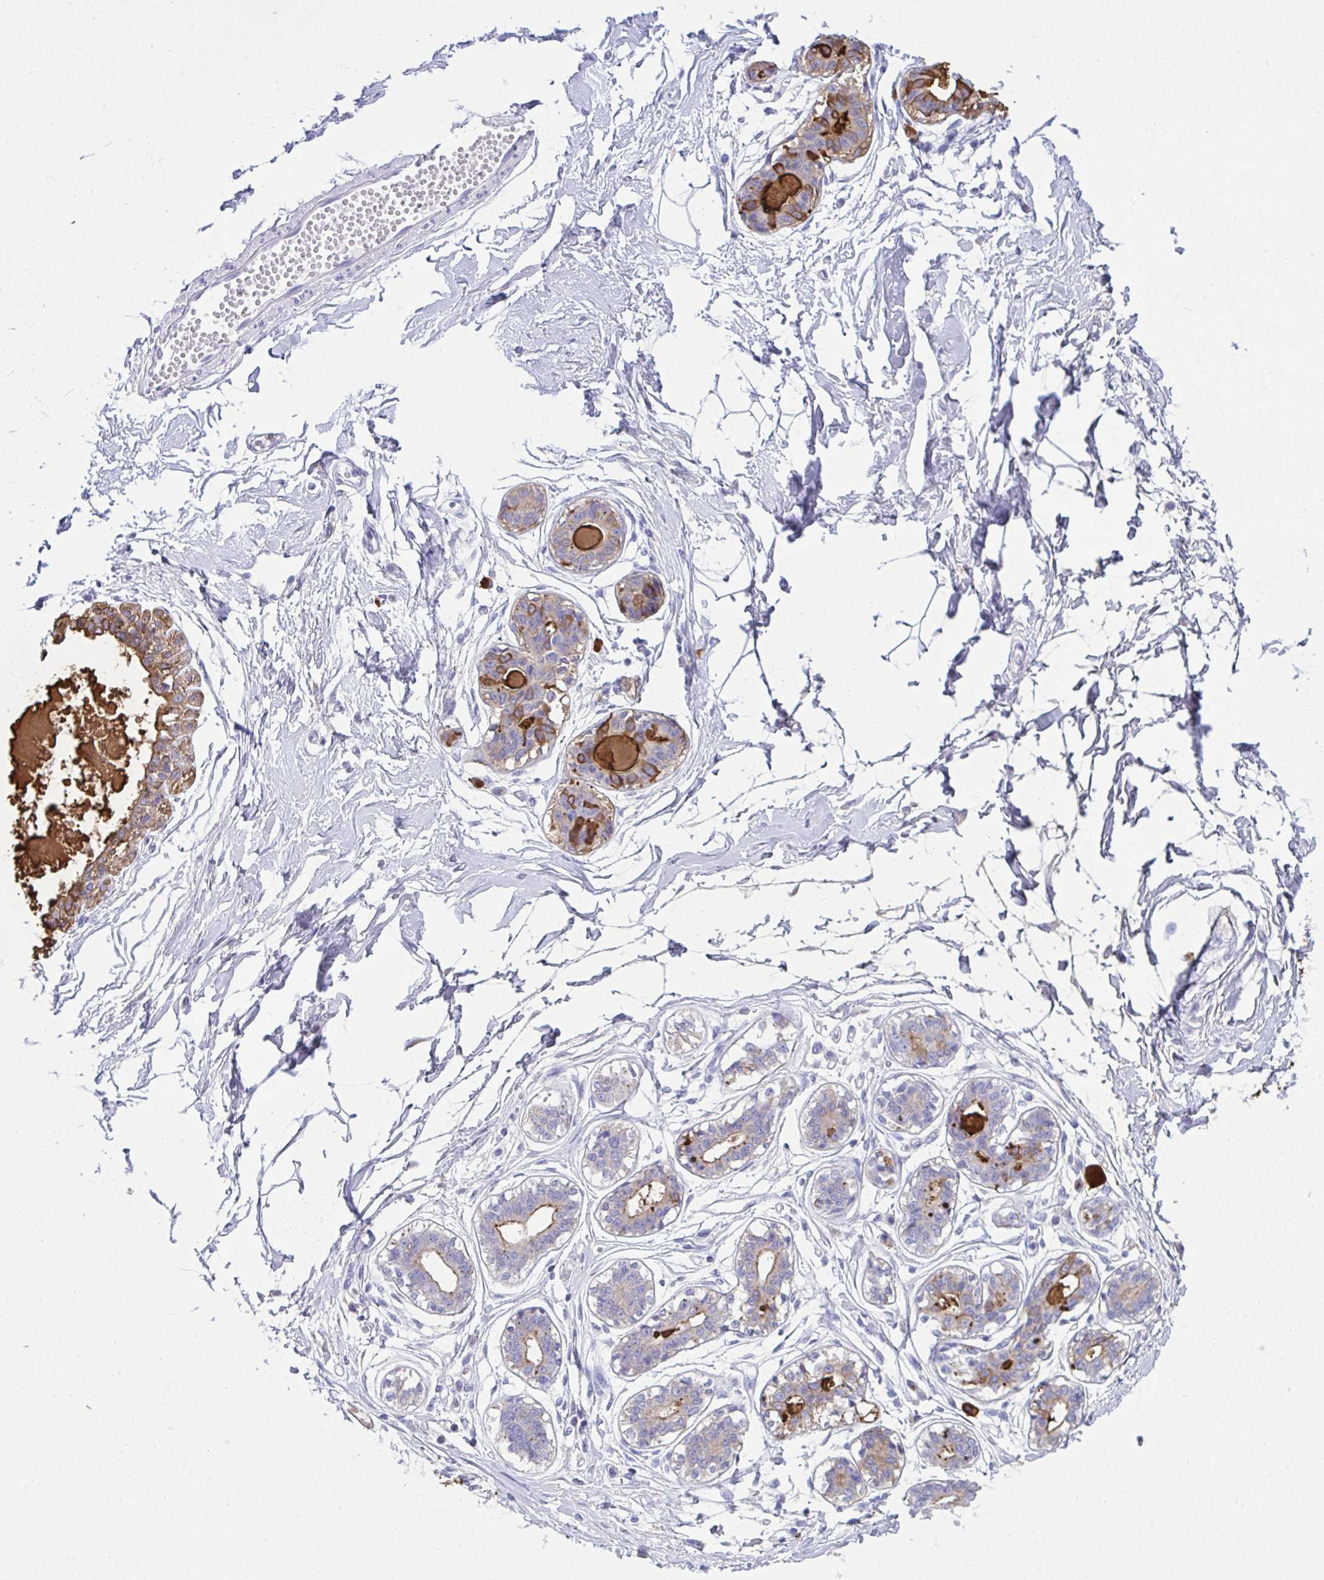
{"staining": {"intensity": "negative", "quantity": "none", "location": "none"}, "tissue": "breast", "cell_type": "Adipocytes", "image_type": "normal", "snomed": [{"axis": "morphology", "description": "Normal tissue, NOS"}, {"axis": "topography", "description": "Breast"}], "caption": "IHC micrograph of benign breast stained for a protein (brown), which demonstrates no expression in adipocytes.", "gene": "JCHAIN", "patient": {"sex": "female", "age": 45}}